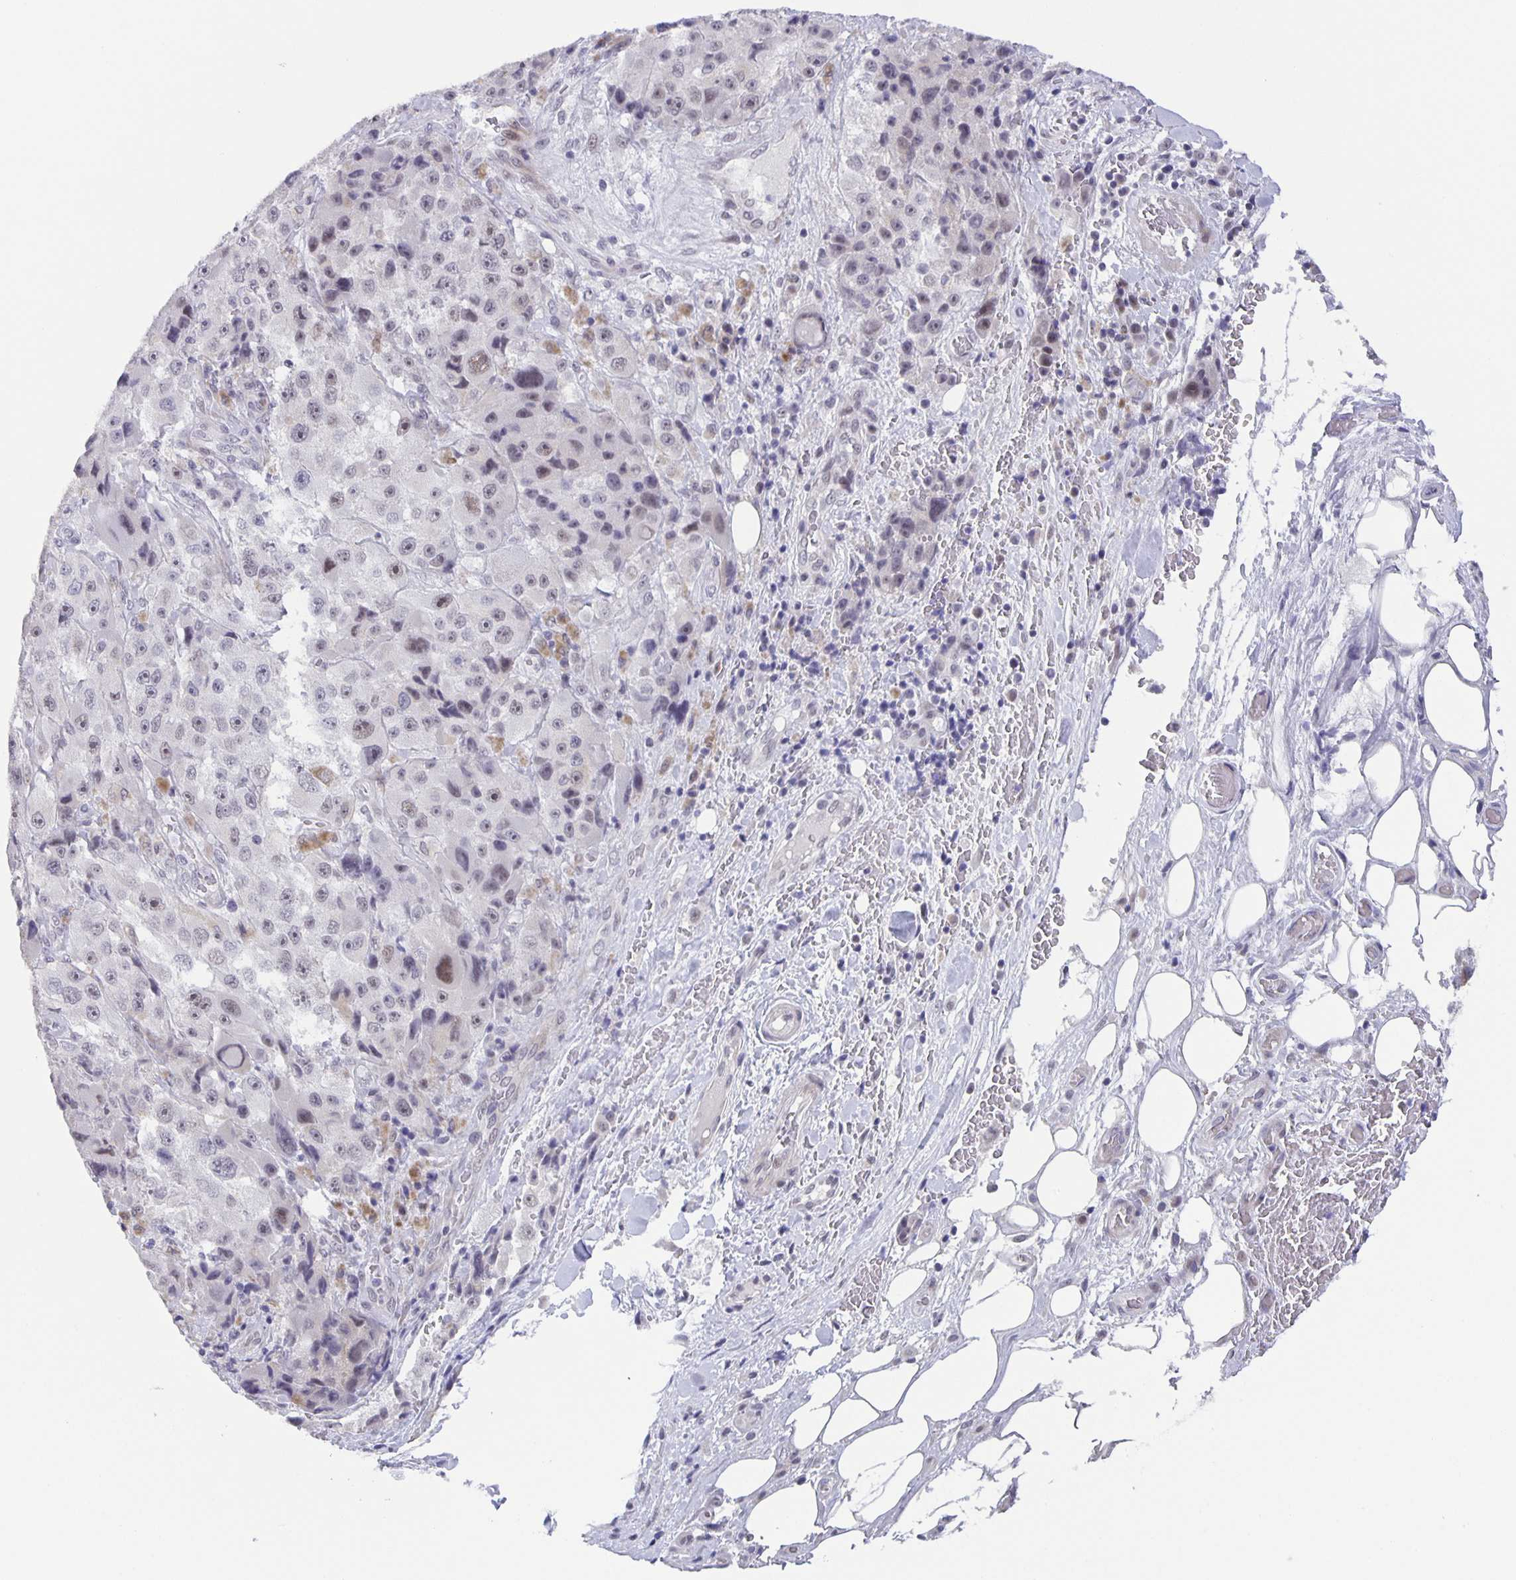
{"staining": {"intensity": "weak", "quantity": "<25%", "location": "nuclear"}, "tissue": "melanoma", "cell_type": "Tumor cells", "image_type": "cancer", "snomed": [{"axis": "morphology", "description": "Malignant melanoma, Metastatic site"}, {"axis": "topography", "description": "Lymph node"}], "caption": "The micrograph exhibits no significant staining in tumor cells of melanoma.", "gene": "PHRF1", "patient": {"sex": "male", "age": 62}}